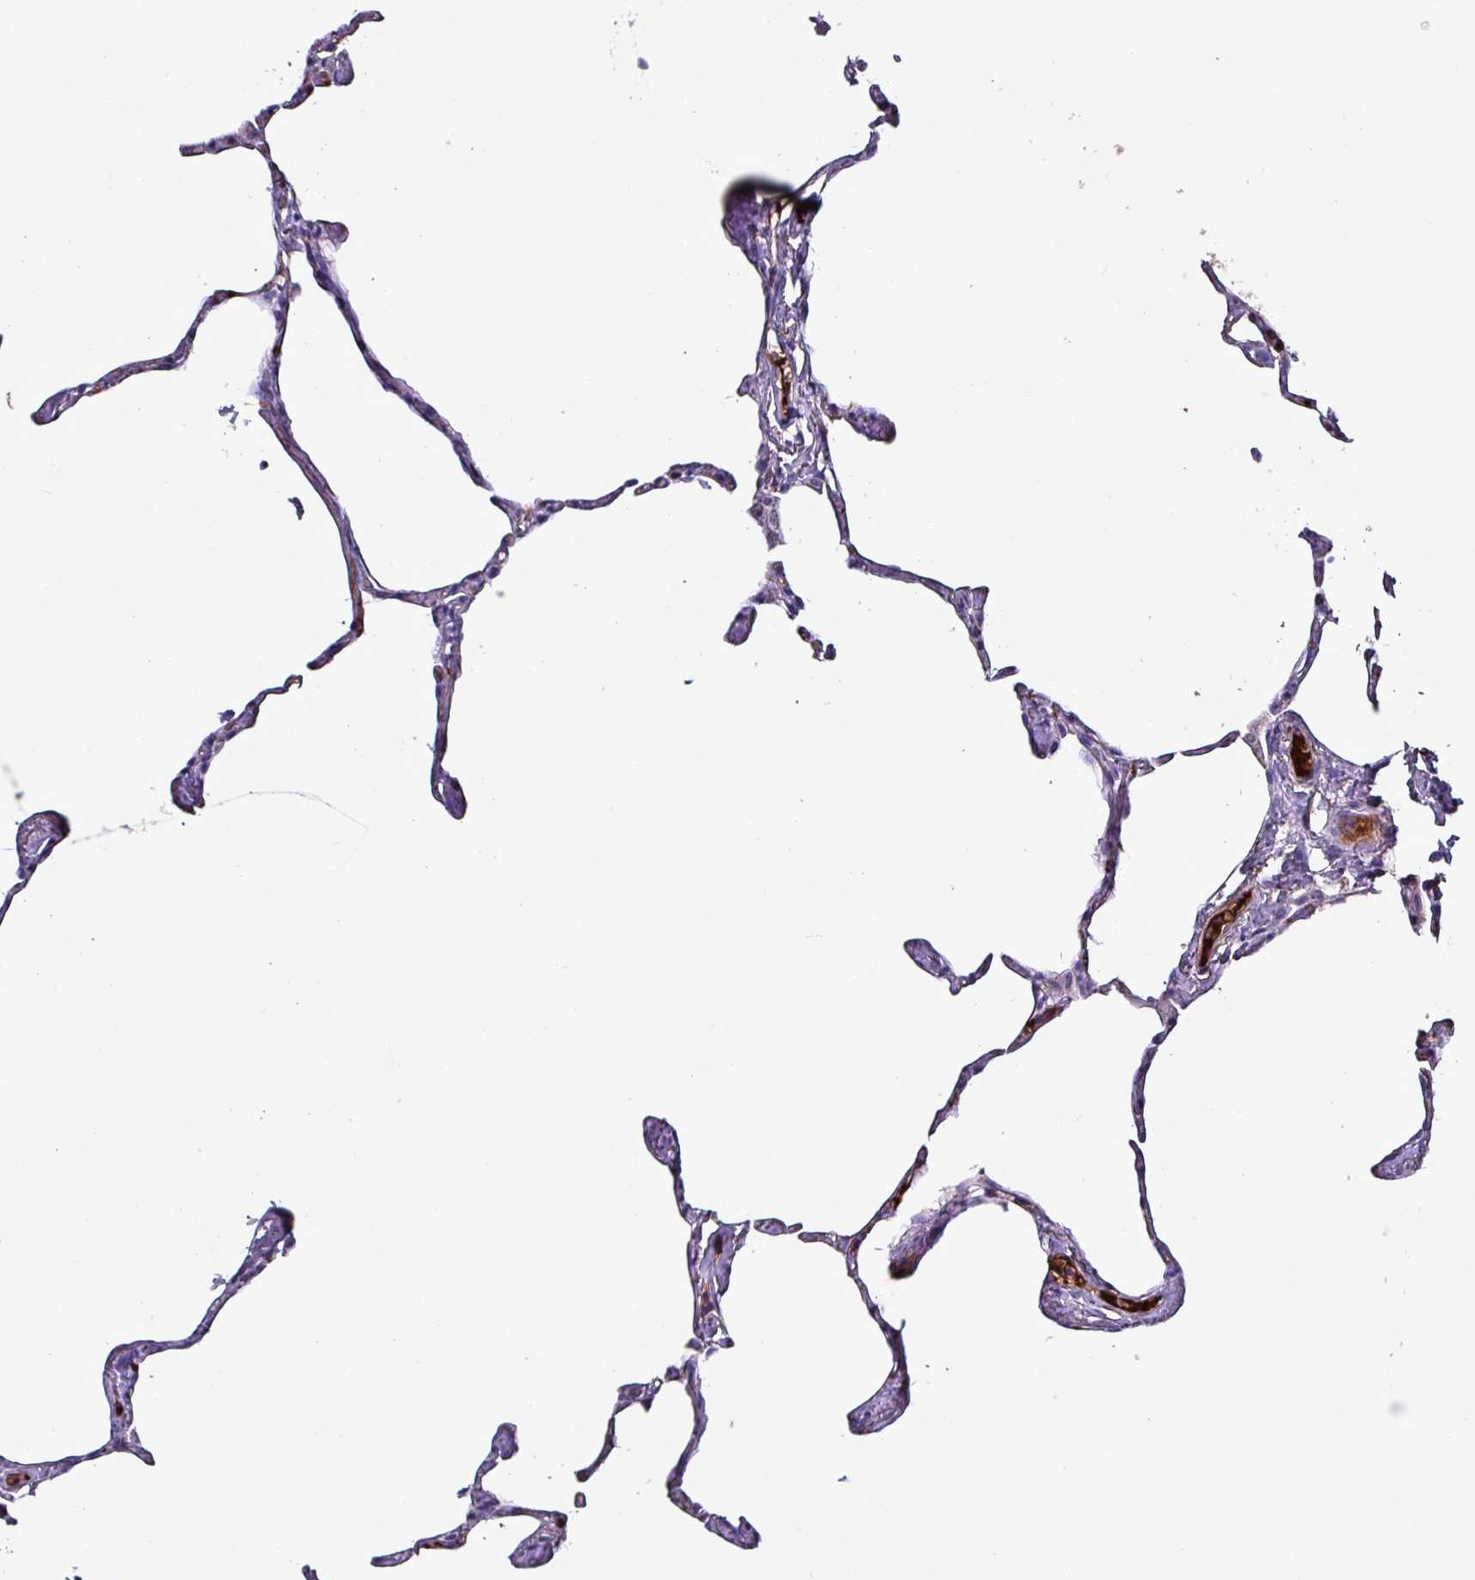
{"staining": {"intensity": "moderate", "quantity": "25%-75%", "location": "cytoplasmic/membranous"}, "tissue": "lung", "cell_type": "Alveolar cells", "image_type": "normal", "snomed": [{"axis": "morphology", "description": "Normal tissue, NOS"}, {"axis": "topography", "description": "Lung"}], "caption": "Protein expression analysis of unremarkable human lung reveals moderate cytoplasmic/membranous staining in about 25%-75% of alveolar cells. (DAB (3,3'-diaminobenzidine) IHC with brightfield microscopy, high magnification).", "gene": "HPR", "patient": {"sex": "male", "age": 65}}